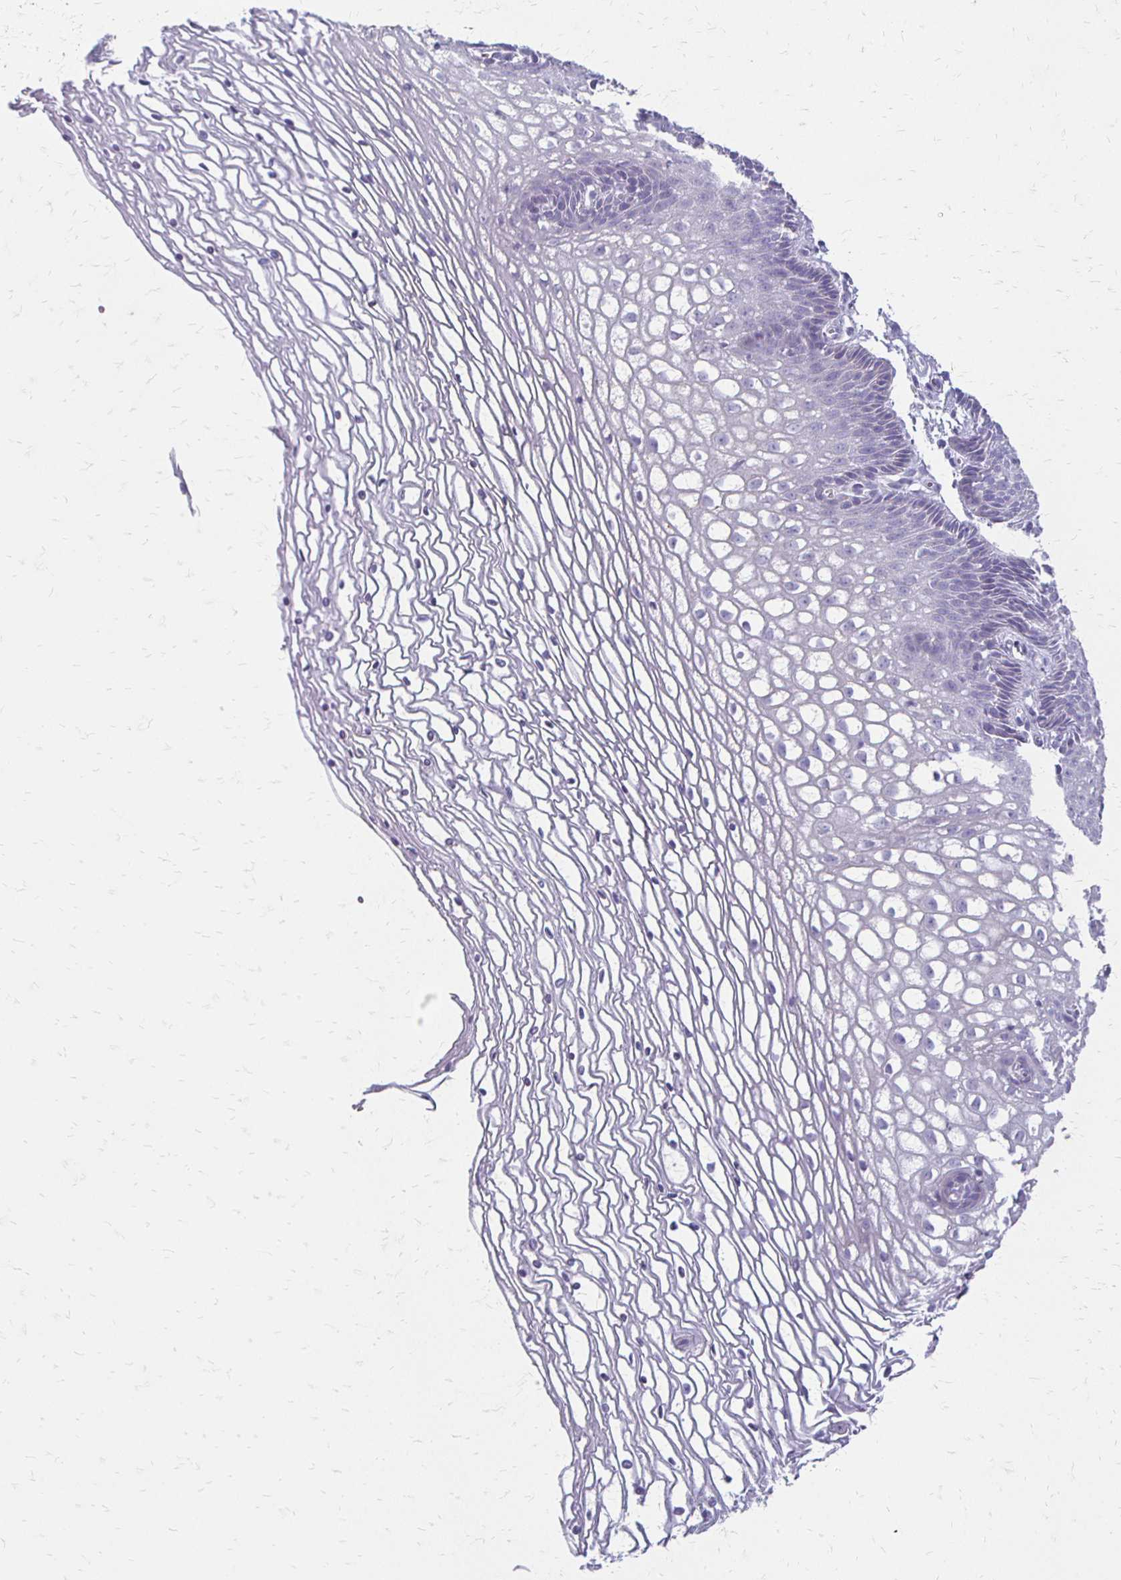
{"staining": {"intensity": "negative", "quantity": "none", "location": "none"}, "tissue": "cervix", "cell_type": "Glandular cells", "image_type": "normal", "snomed": [{"axis": "morphology", "description": "Normal tissue, NOS"}, {"axis": "topography", "description": "Cervix"}], "caption": "This histopathology image is of unremarkable cervix stained with immunohistochemistry (IHC) to label a protein in brown with the nuclei are counter-stained blue. There is no expression in glandular cells.", "gene": "ACP5", "patient": {"sex": "female", "age": 36}}